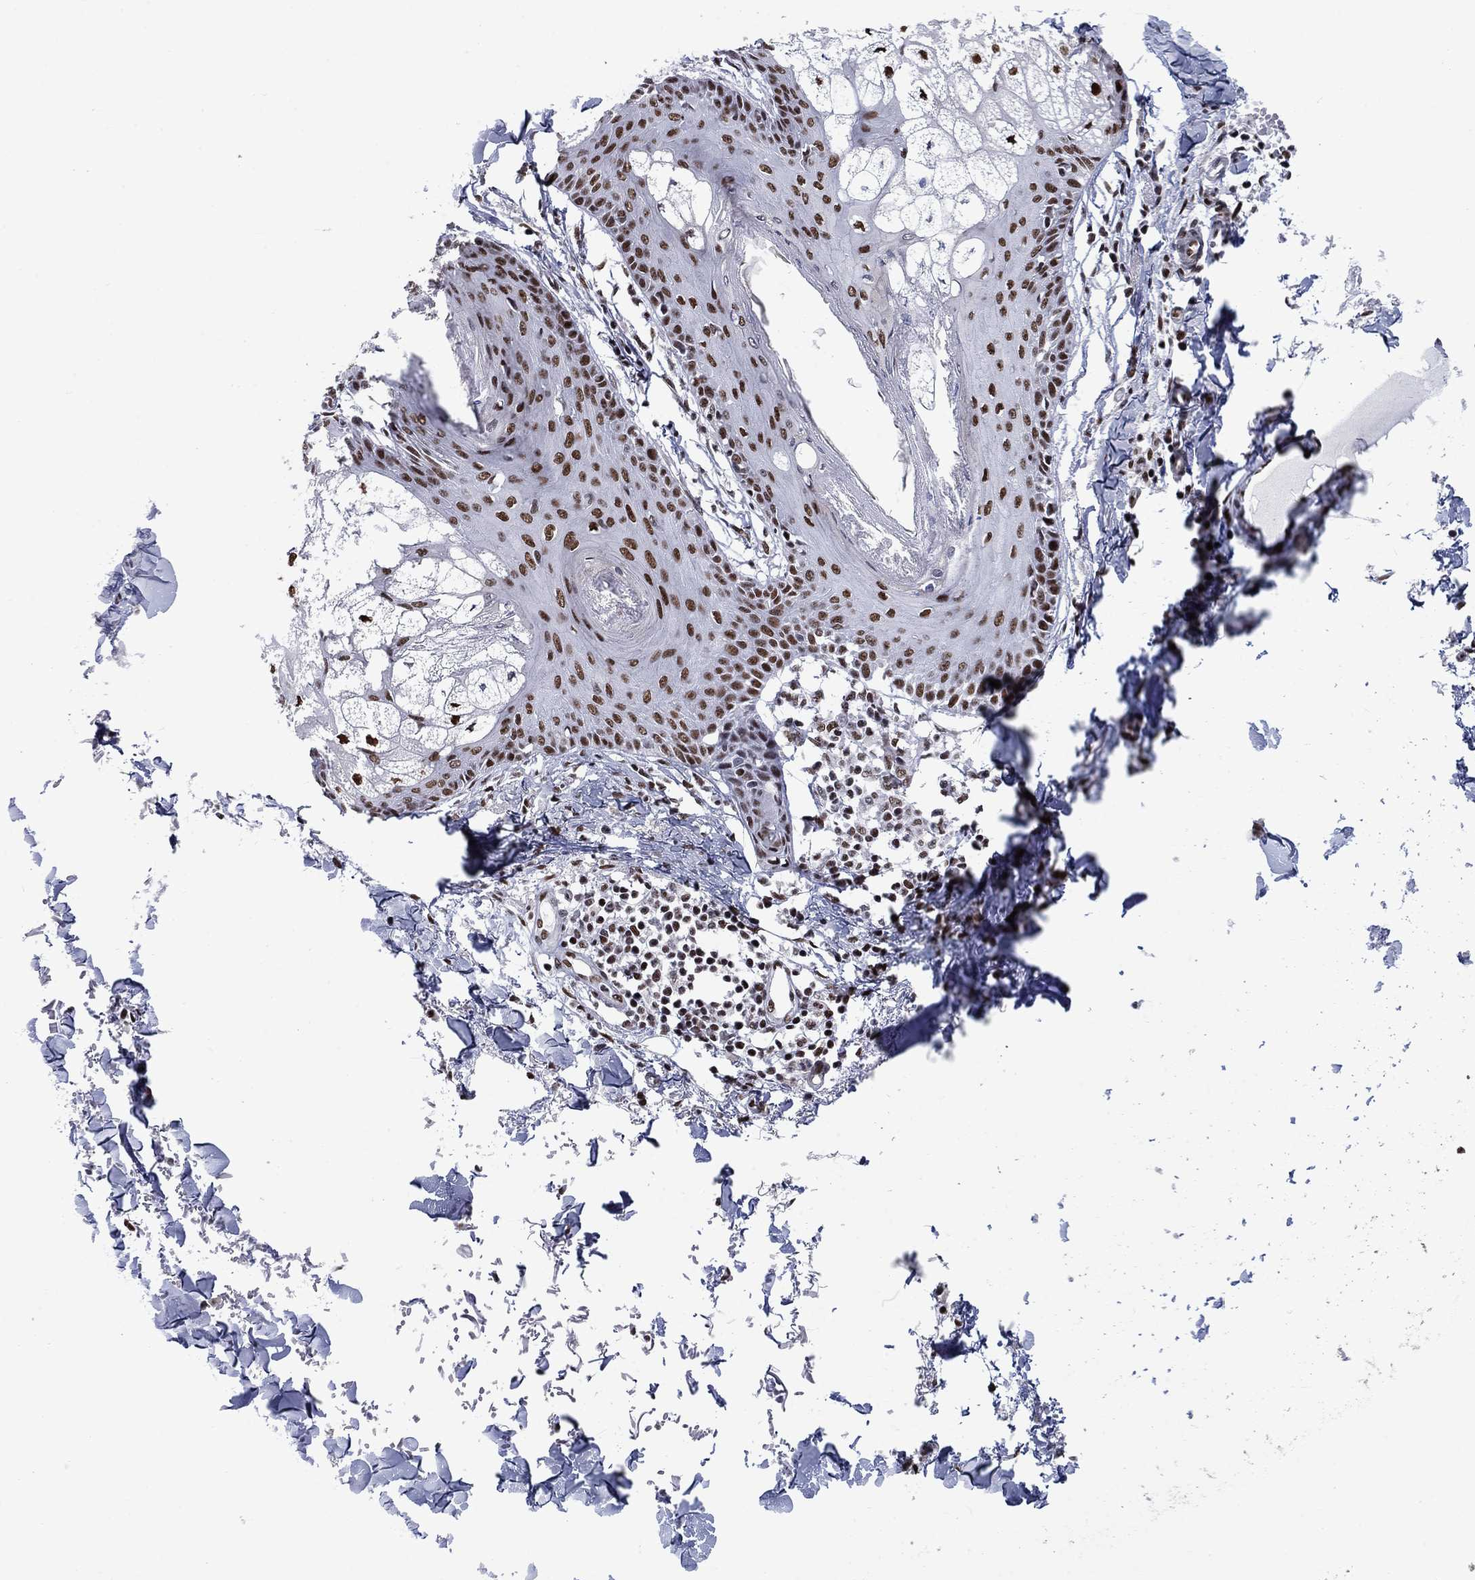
{"staining": {"intensity": "strong", "quantity": "25%-75%", "location": "nuclear"}, "tissue": "skin", "cell_type": "Fibroblasts", "image_type": "normal", "snomed": [{"axis": "morphology", "description": "Normal tissue, NOS"}, {"axis": "topography", "description": "Skin"}], "caption": "This is a photomicrograph of immunohistochemistry staining of normal skin, which shows strong expression in the nuclear of fibroblasts.", "gene": "RPRD1B", "patient": {"sex": "male", "age": 76}}